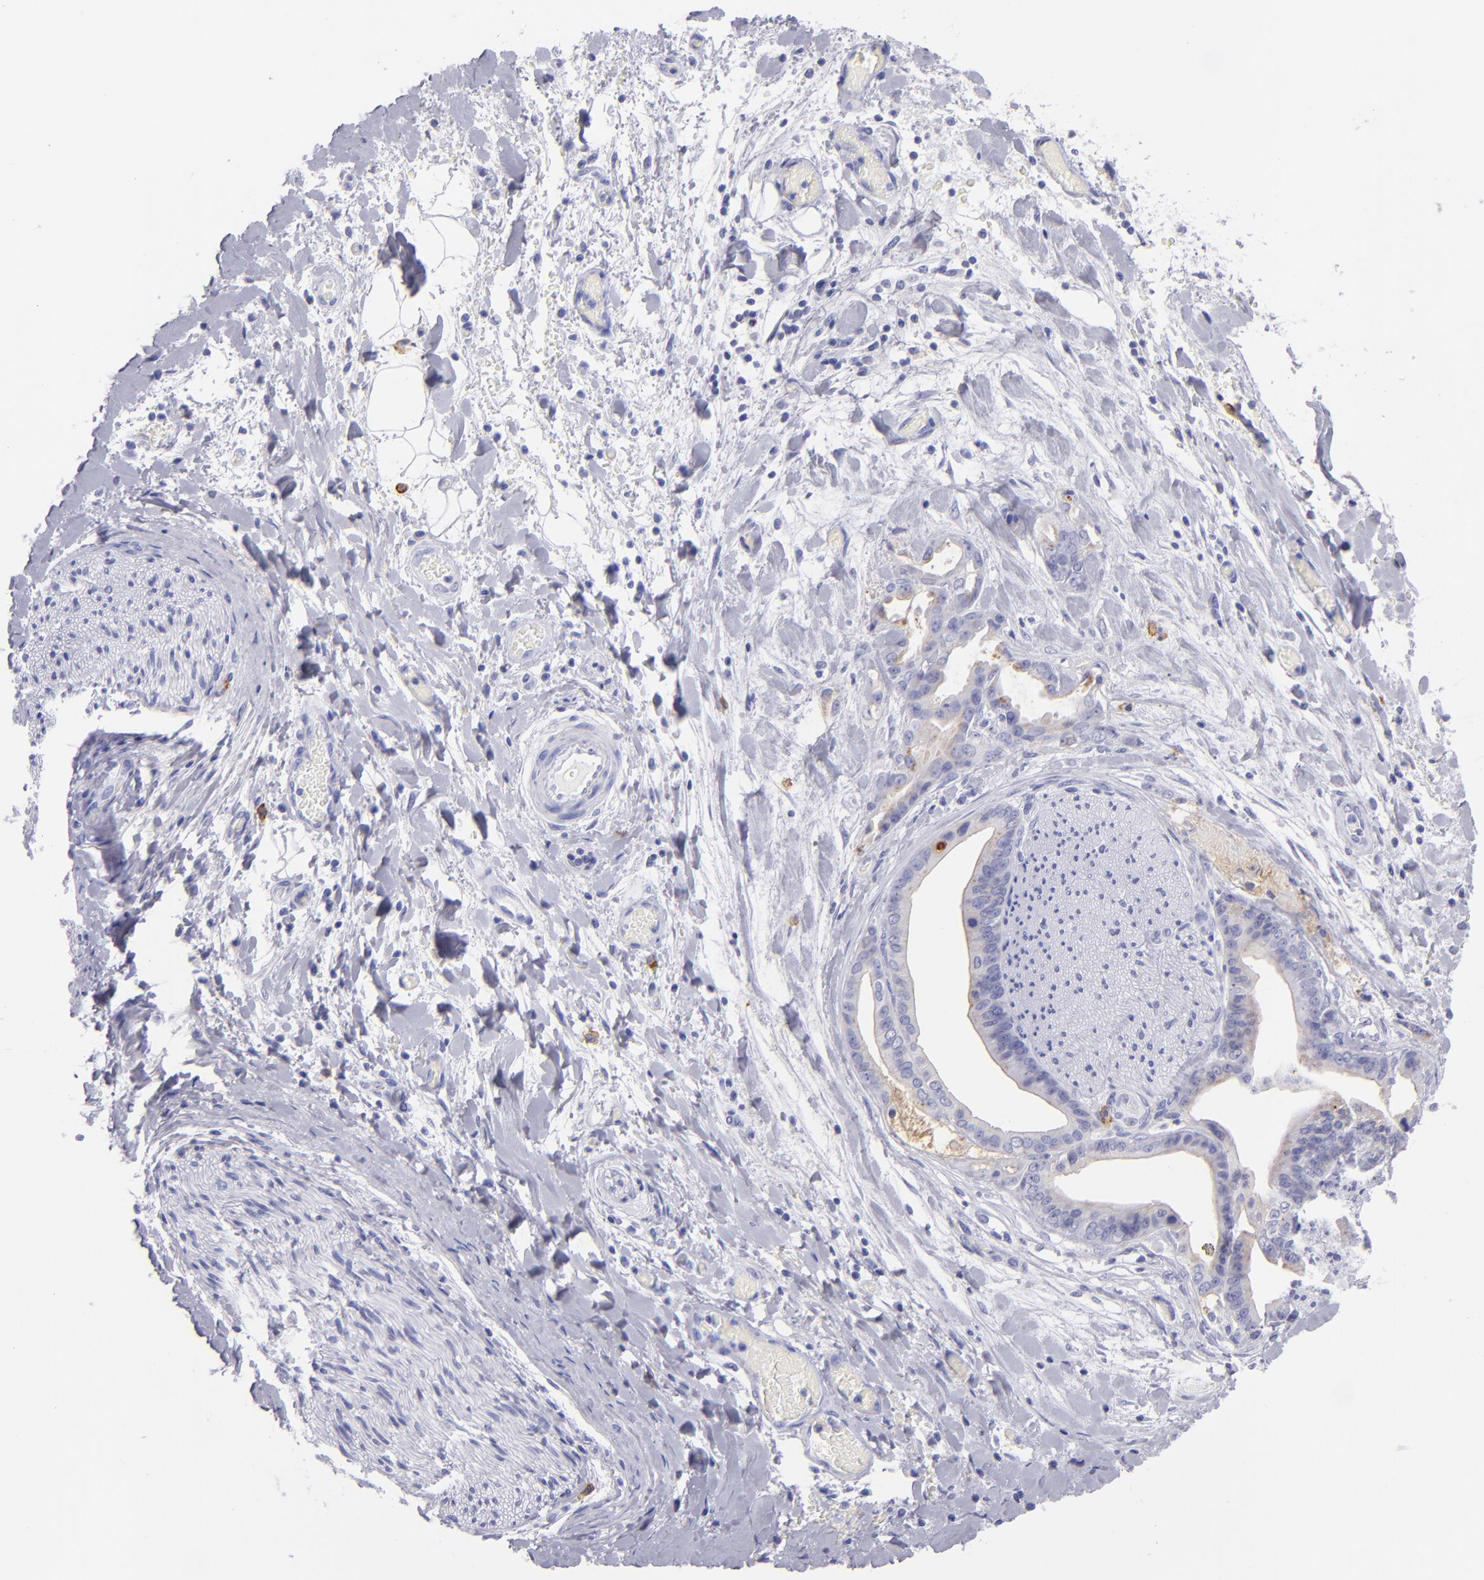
{"staining": {"intensity": "negative", "quantity": "none", "location": "none"}, "tissue": "liver cancer", "cell_type": "Tumor cells", "image_type": "cancer", "snomed": [{"axis": "morphology", "description": "Cholangiocarcinoma"}, {"axis": "topography", "description": "Liver"}], "caption": "The micrograph reveals no significant staining in tumor cells of liver cancer. (Brightfield microscopy of DAB immunohistochemistry at high magnification).", "gene": "CD82", "patient": {"sex": "male", "age": 58}}